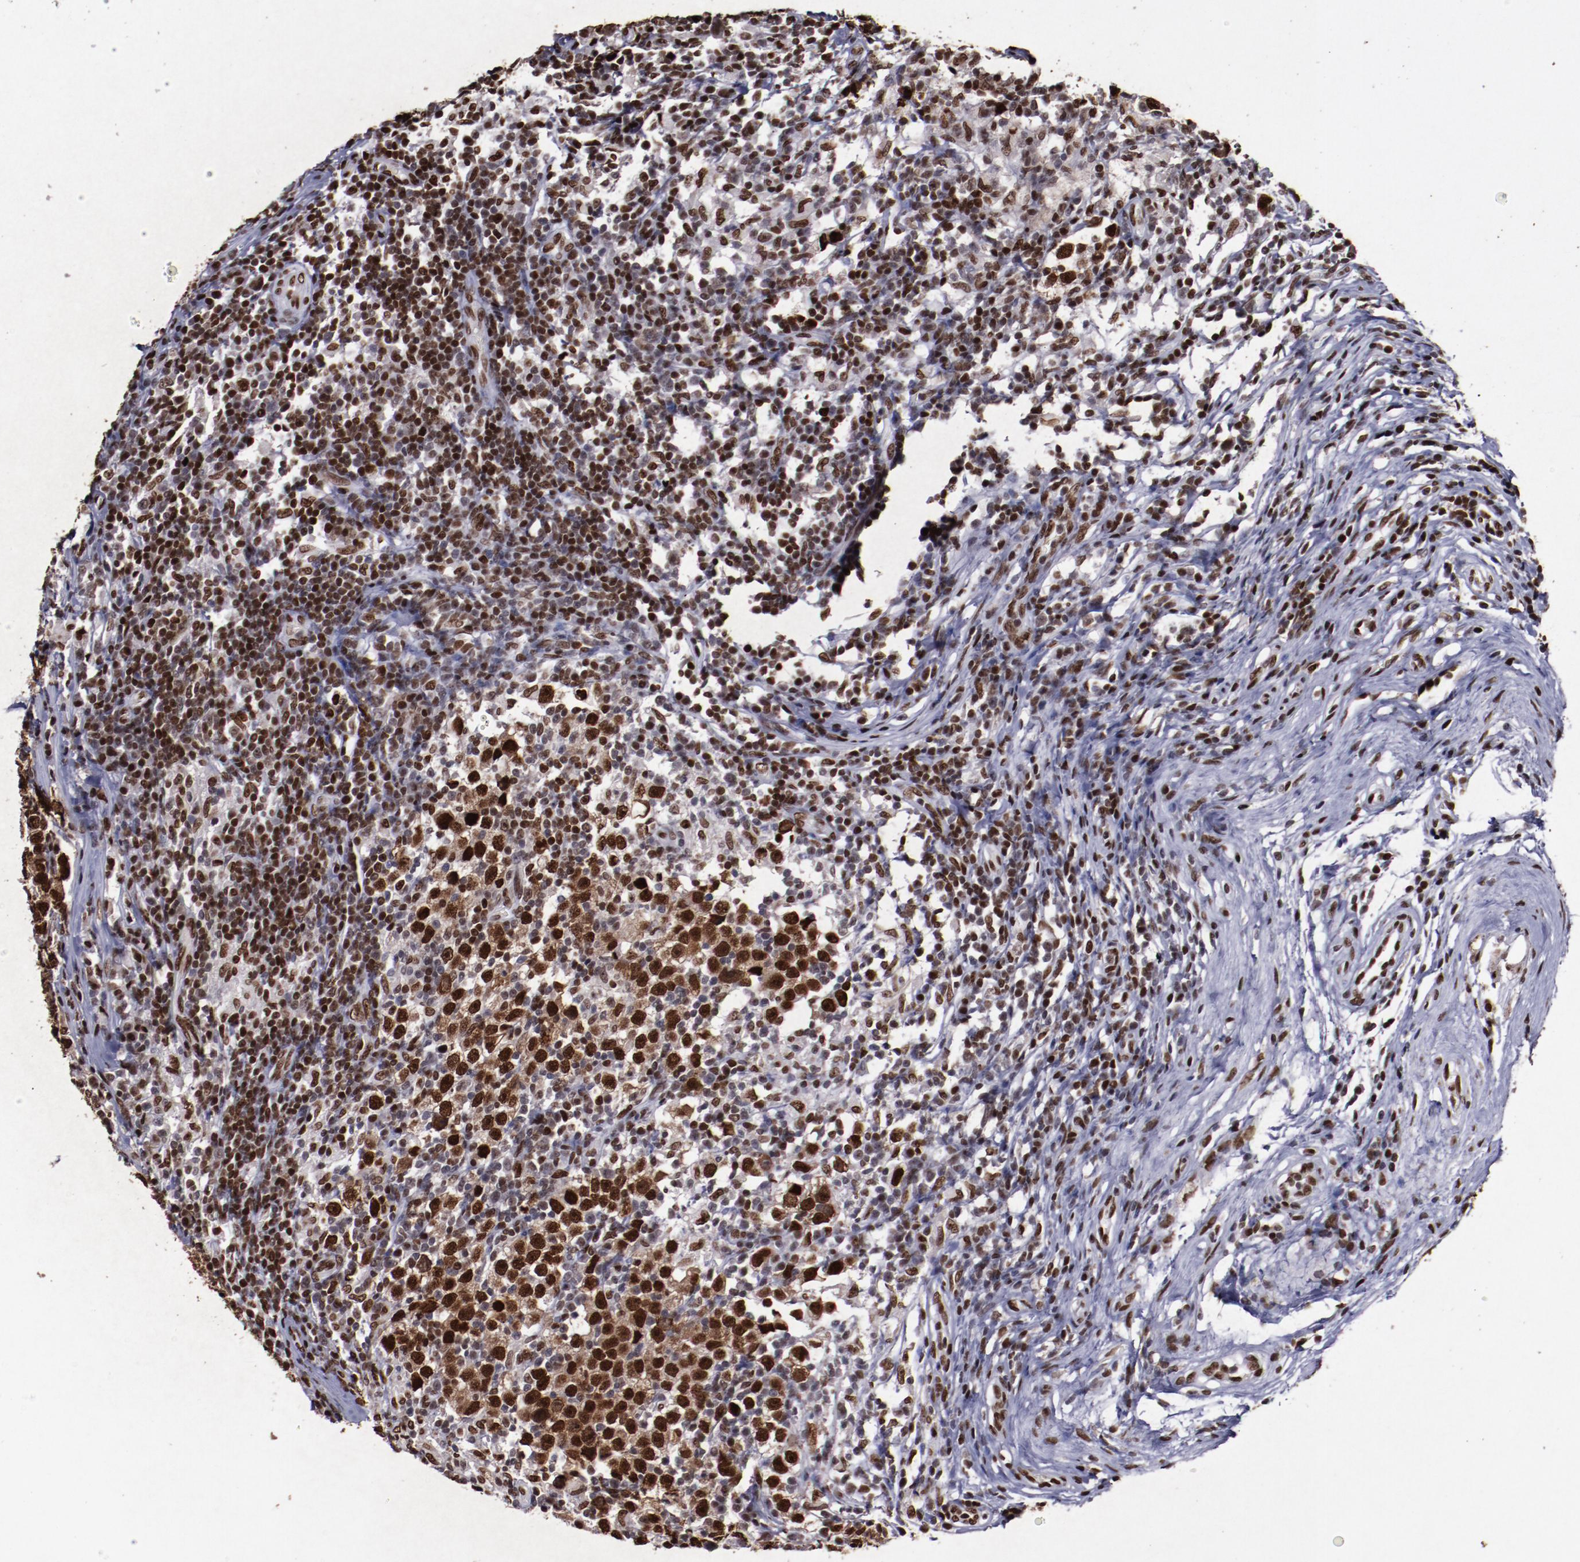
{"staining": {"intensity": "strong", "quantity": ">75%", "location": "nuclear"}, "tissue": "testis cancer", "cell_type": "Tumor cells", "image_type": "cancer", "snomed": [{"axis": "morphology", "description": "Seminoma, NOS"}, {"axis": "topography", "description": "Testis"}], "caption": "A high amount of strong nuclear positivity is appreciated in about >75% of tumor cells in testis cancer tissue.", "gene": "APEX1", "patient": {"sex": "male", "age": 43}}